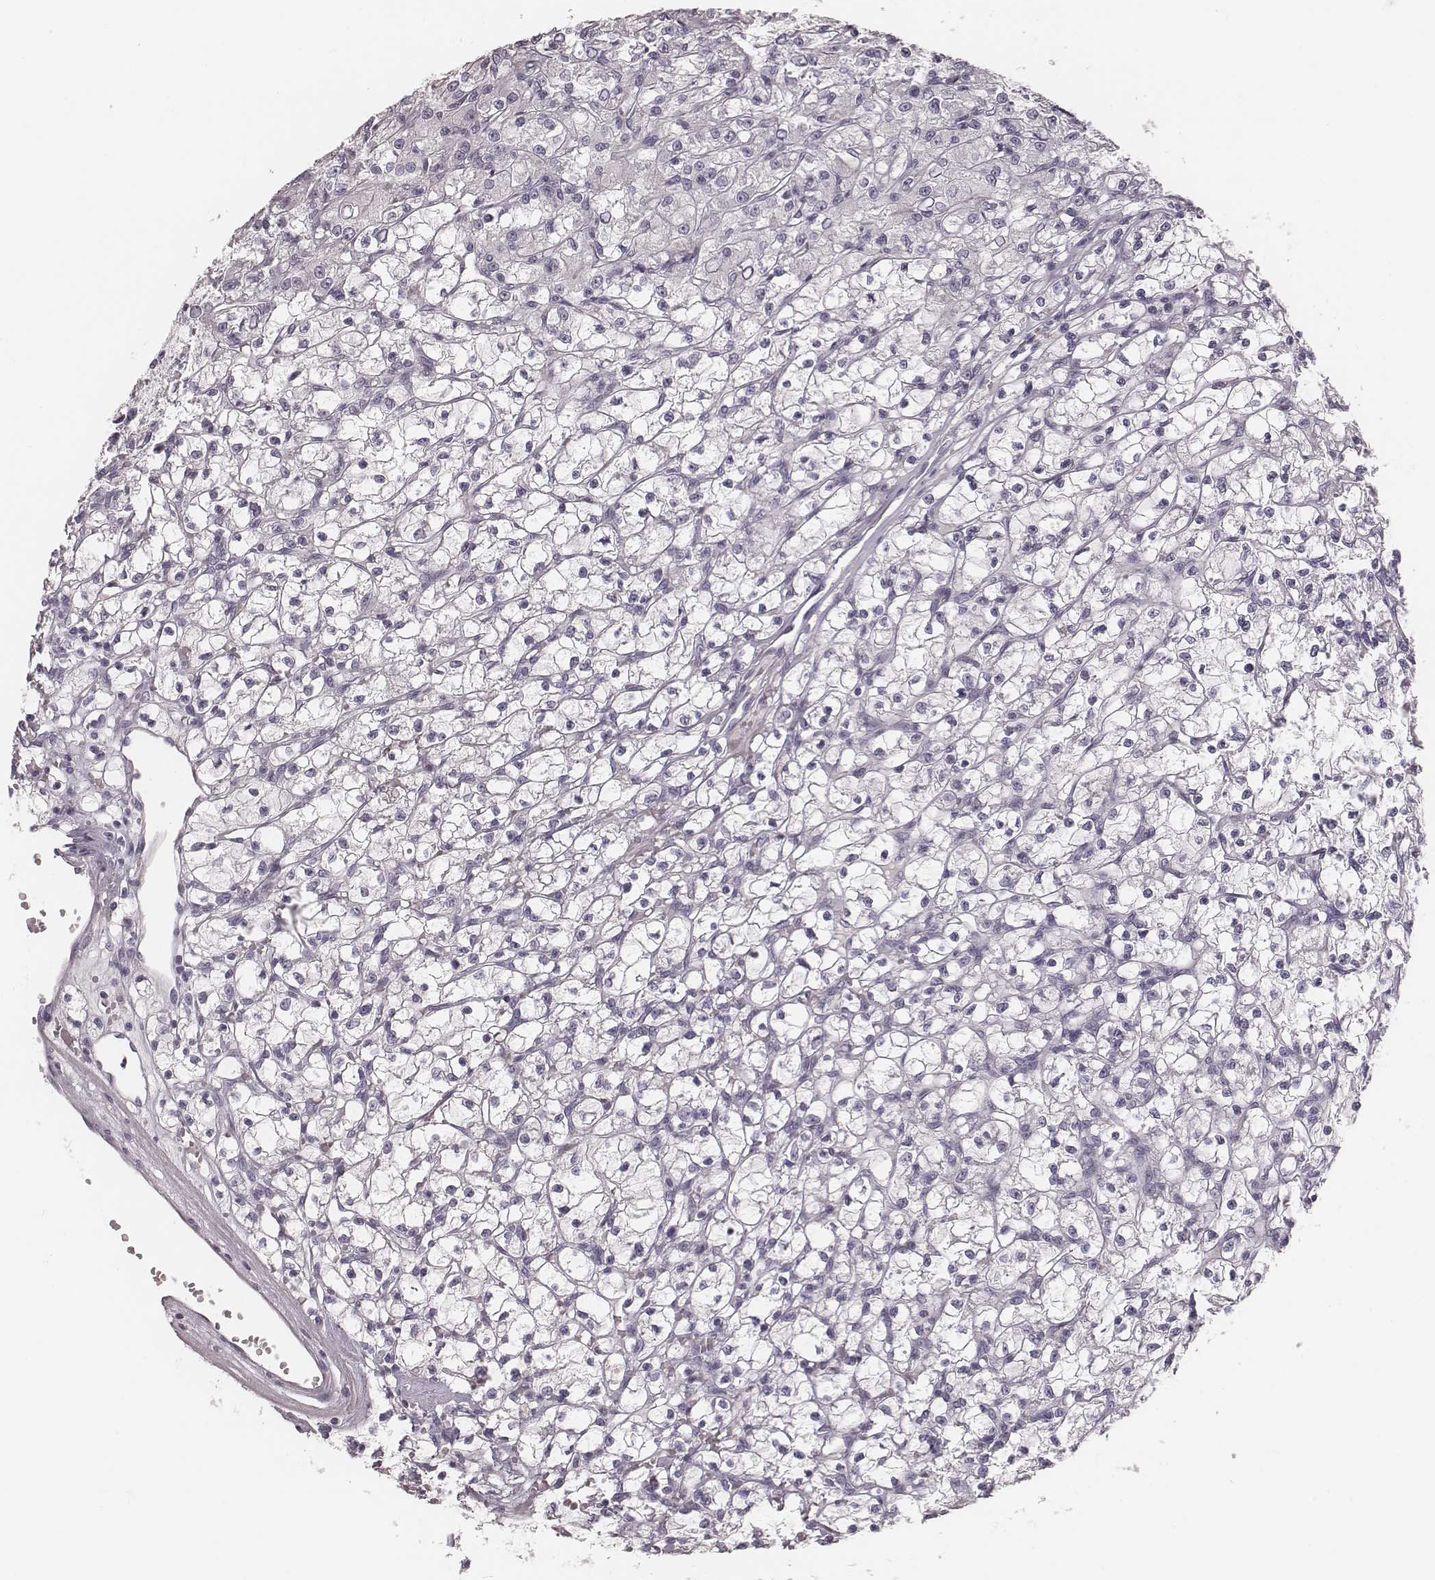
{"staining": {"intensity": "negative", "quantity": "none", "location": "none"}, "tissue": "renal cancer", "cell_type": "Tumor cells", "image_type": "cancer", "snomed": [{"axis": "morphology", "description": "Adenocarcinoma, NOS"}, {"axis": "topography", "description": "Kidney"}], "caption": "Tumor cells are negative for protein expression in human adenocarcinoma (renal). The staining was performed using DAB to visualize the protein expression in brown, while the nuclei were stained in blue with hematoxylin (Magnification: 20x).", "gene": "SPA17", "patient": {"sex": "female", "age": 59}}